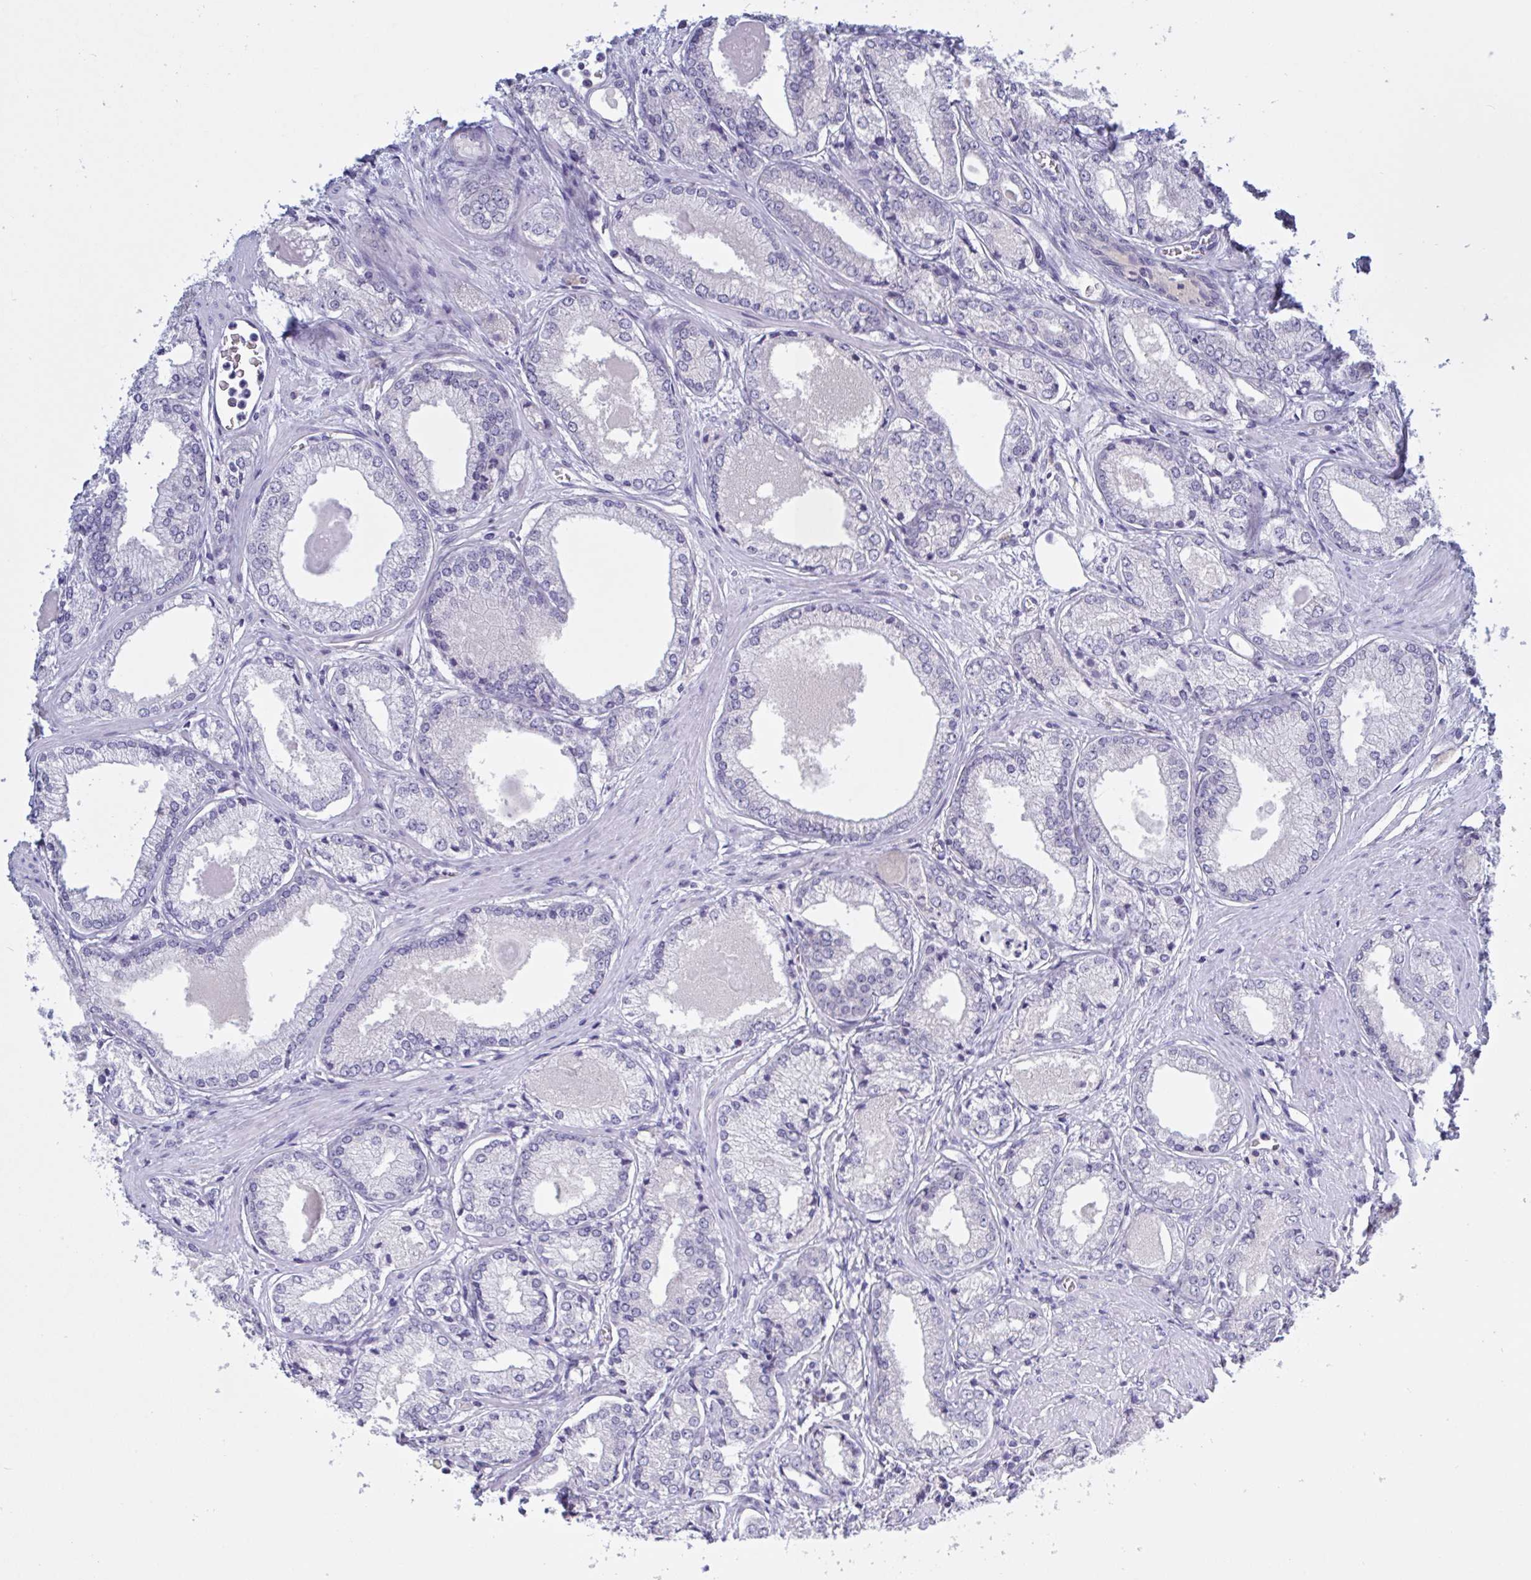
{"staining": {"intensity": "negative", "quantity": "none", "location": "none"}, "tissue": "prostate cancer", "cell_type": "Tumor cells", "image_type": "cancer", "snomed": [{"axis": "morphology", "description": "Adenocarcinoma, NOS"}, {"axis": "morphology", "description": "Adenocarcinoma, Low grade"}, {"axis": "topography", "description": "Prostate"}], "caption": "IHC photomicrograph of prostate cancer (adenocarcinoma) stained for a protein (brown), which reveals no expression in tumor cells.", "gene": "SERPINB13", "patient": {"sex": "male", "age": 68}}